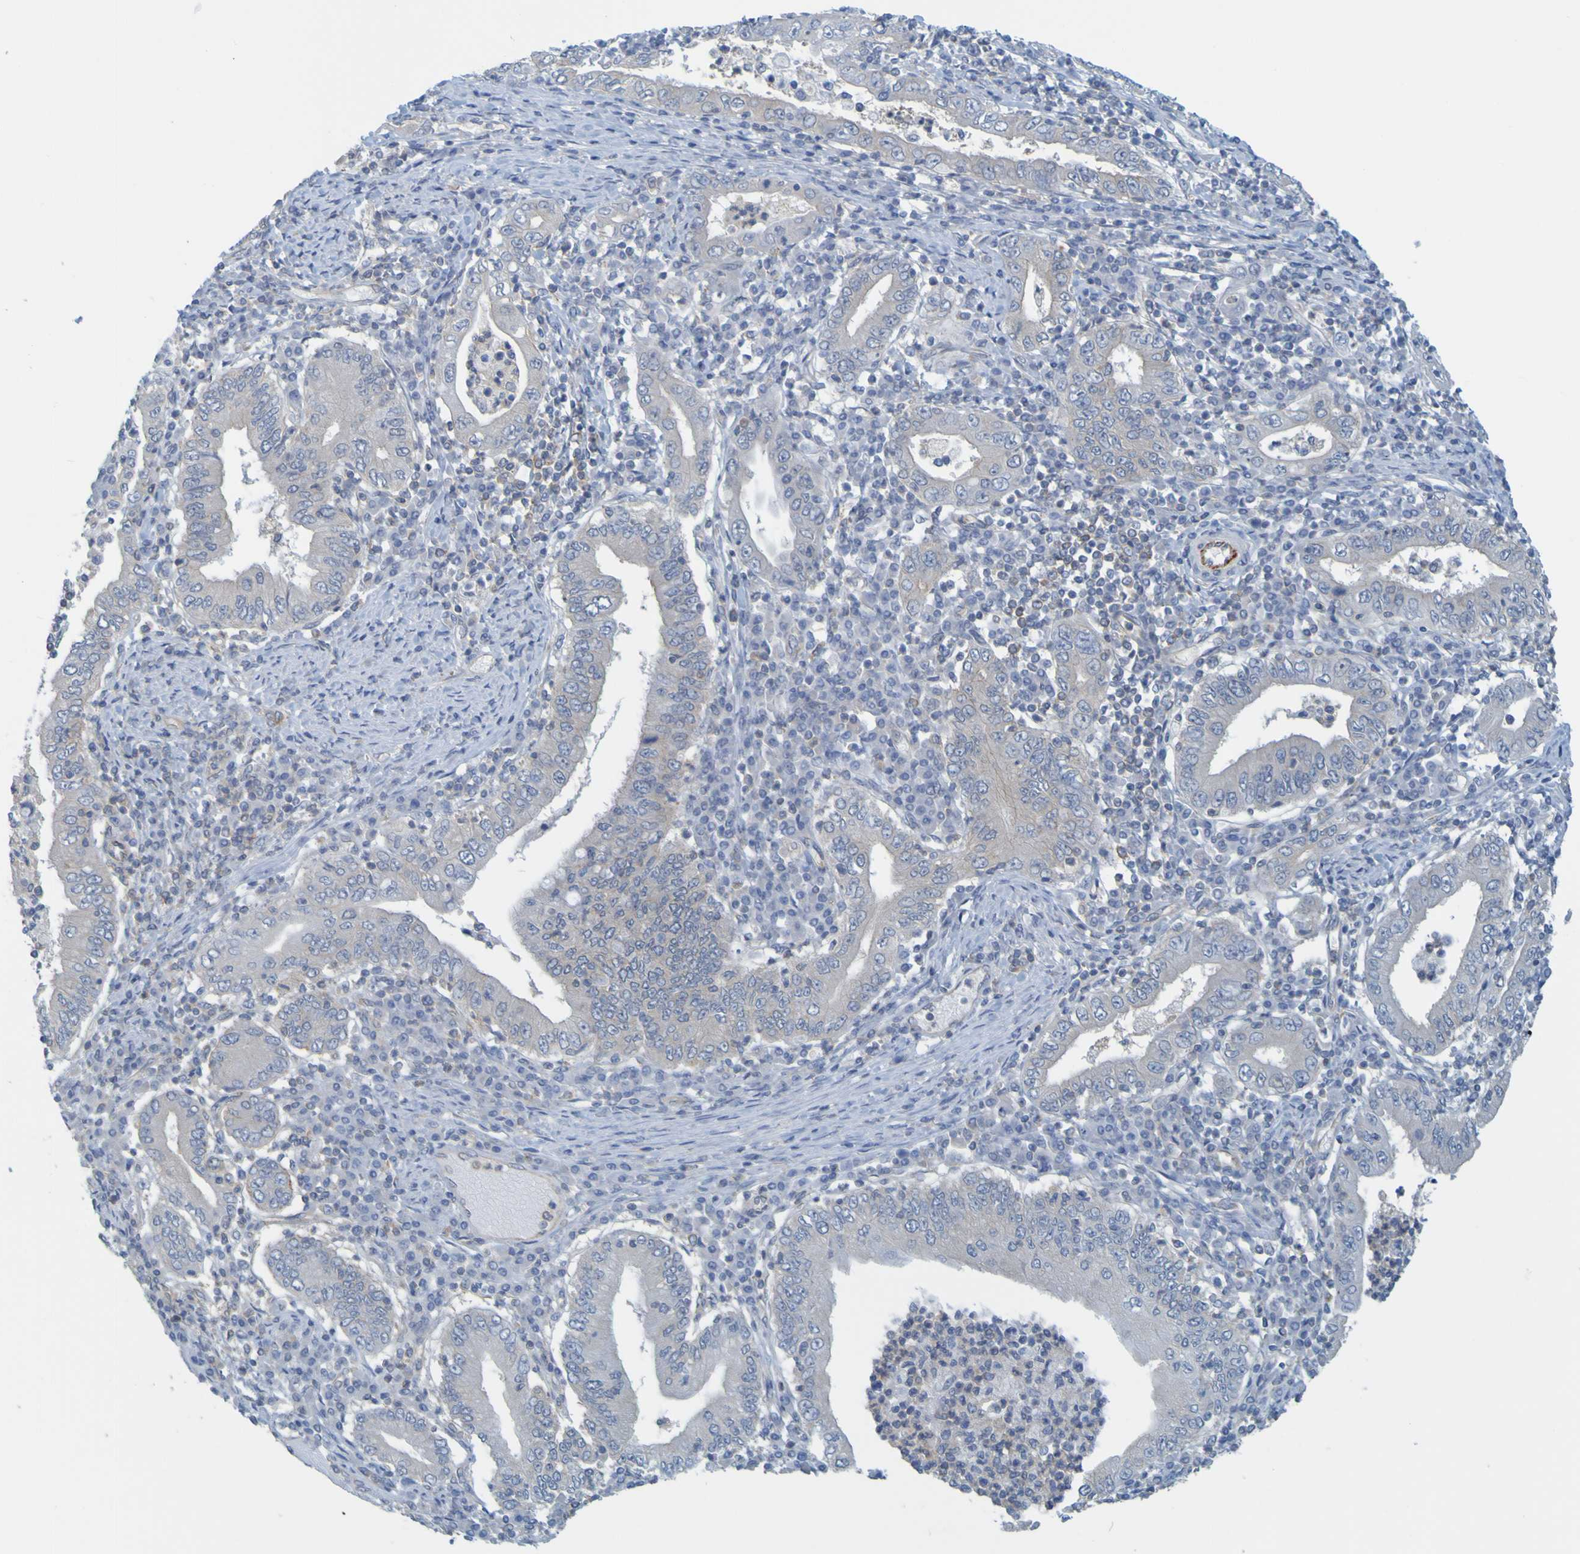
{"staining": {"intensity": "negative", "quantity": "none", "location": "none"}, "tissue": "stomach cancer", "cell_type": "Tumor cells", "image_type": "cancer", "snomed": [{"axis": "morphology", "description": "Normal tissue, NOS"}, {"axis": "morphology", "description": "Adenocarcinoma, NOS"}, {"axis": "topography", "description": "Esophagus"}, {"axis": "topography", "description": "Stomach, upper"}, {"axis": "topography", "description": "Peripheral nerve tissue"}], "caption": "Tumor cells are negative for protein expression in human stomach cancer (adenocarcinoma).", "gene": "APPL1", "patient": {"sex": "male", "age": 62}}